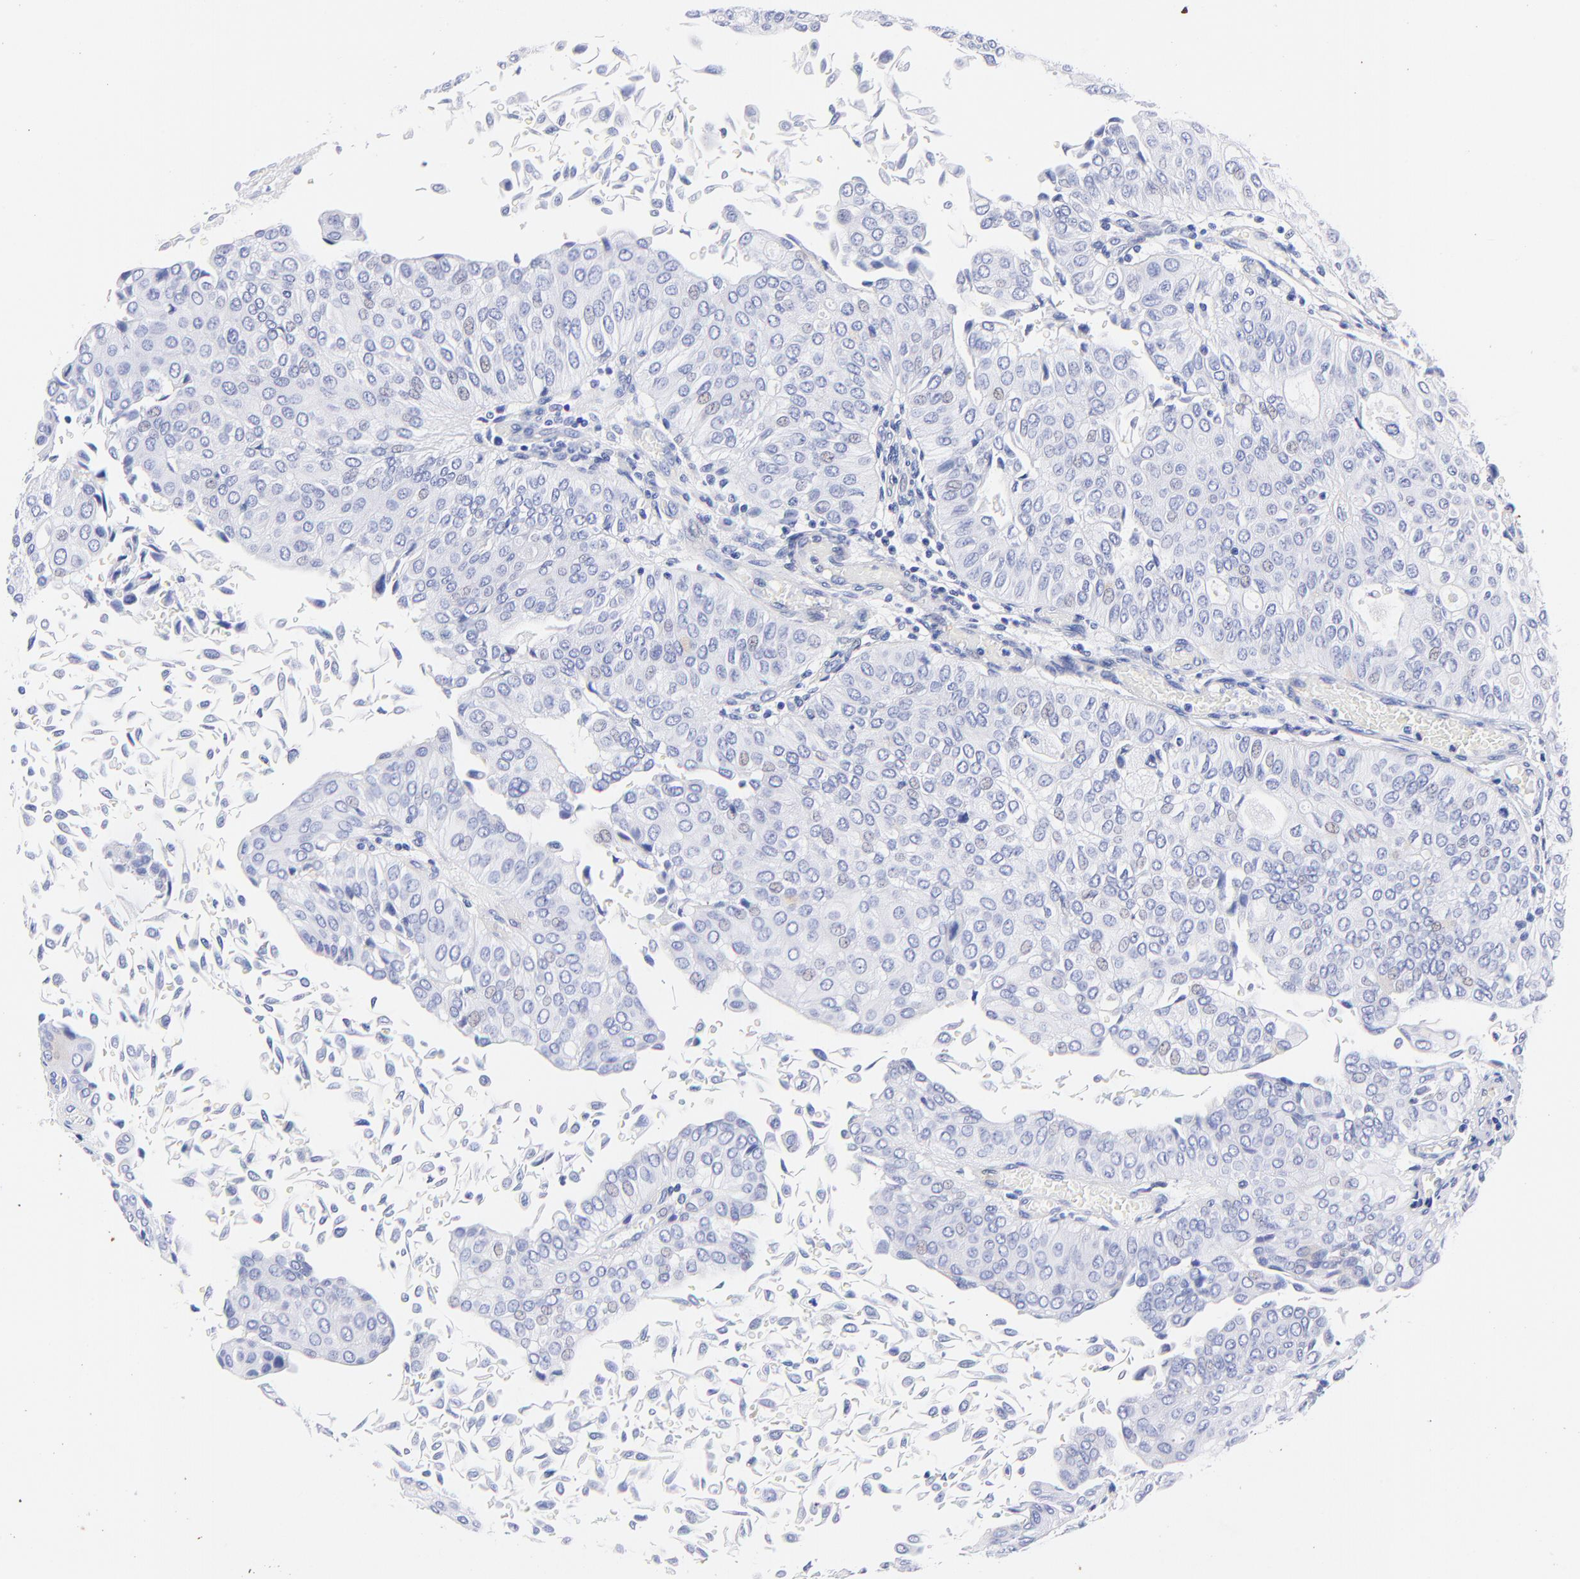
{"staining": {"intensity": "negative", "quantity": "none", "location": "none"}, "tissue": "urothelial cancer", "cell_type": "Tumor cells", "image_type": "cancer", "snomed": [{"axis": "morphology", "description": "Urothelial carcinoma, Low grade"}, {"axis": "topography", "description": "Urinary bladder"}], "caption": "This is a histopathology image of immunohistochemistry (IHC) staining of low-grade urothelial carcinoma, which shows no staining in tumor cells.", "gene": "HORMAD2", "patient": {"sex": "male", "age": 64}}